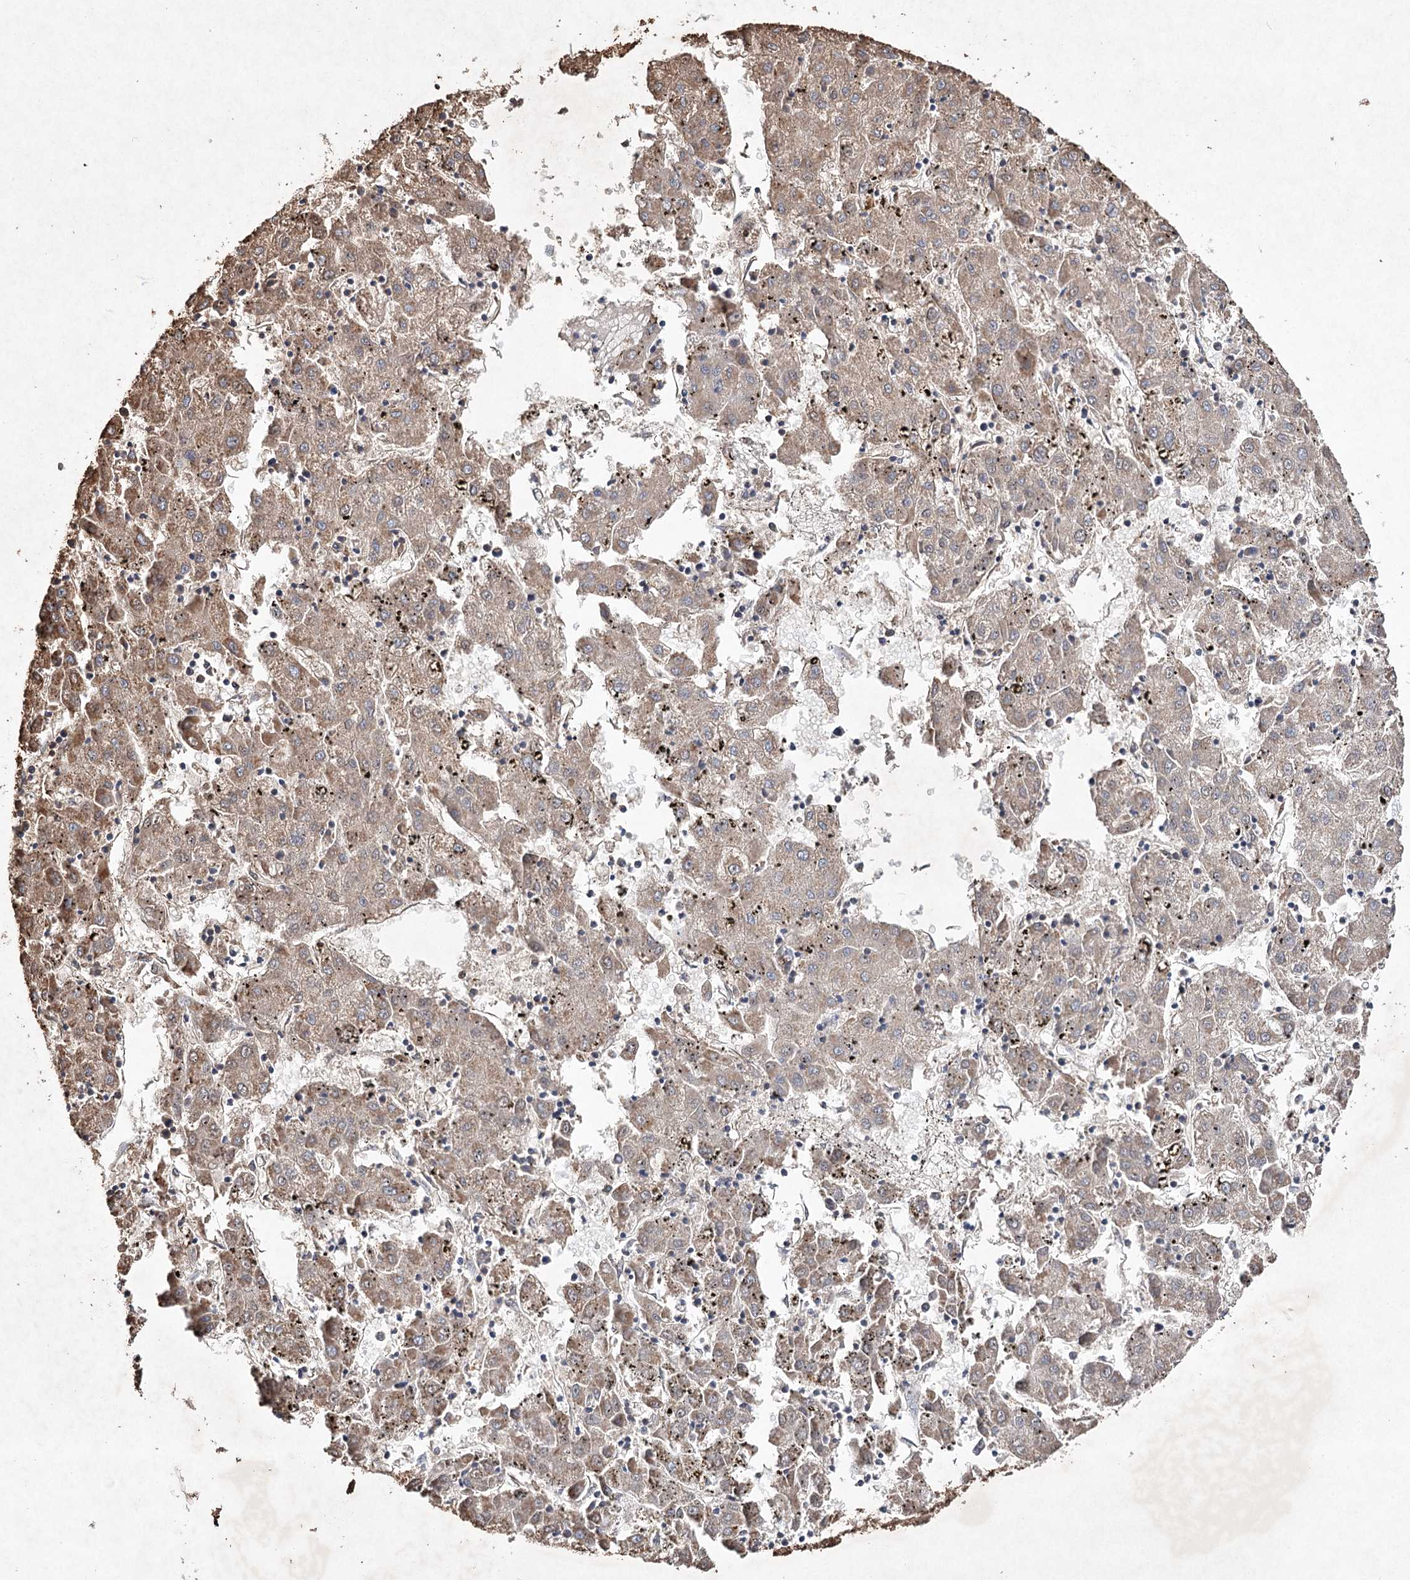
{"staining": {"intensity": "weak", "quantity": "25%-75%", "location": "cytoplasmic/membranous"}, "tissue": "liver cancer", "cell_type": "Tumor cells", "image_type": "cancer", "snomed": [{"axis": "morphology", "description": "Carcinoma, Hepatocellular, NOS"}, {"axis": "topography", "description": "Liver"}], "caption": "IHC (DAB) staining of human hepatocellular carcinoma (liver) demonstrates weak cytoplasmic/membranous protein positivity in approximately 25%-75% of tumor cells.", "gene": "PIK3CB", "patient": {"sex": "male", "age": 72}}